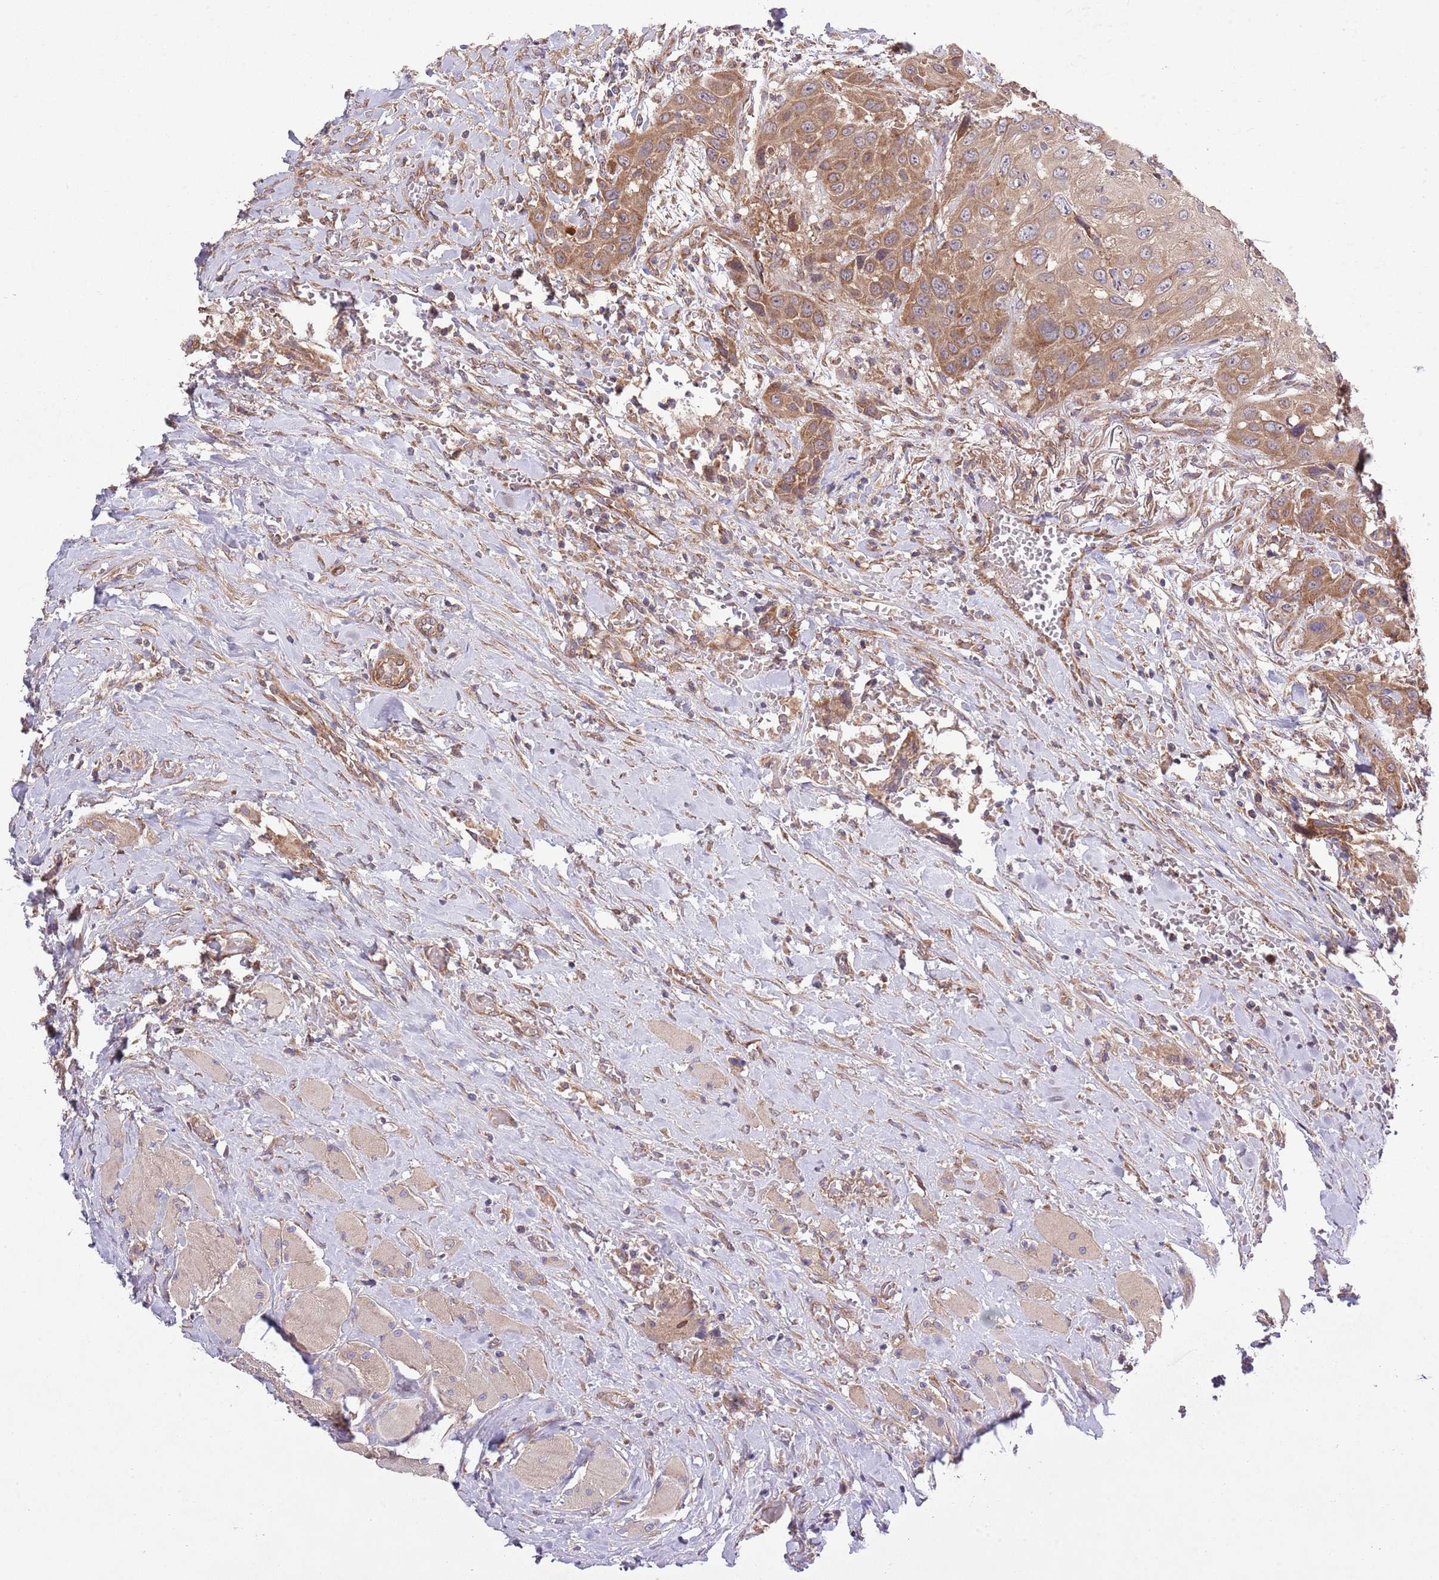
{"staining": {"intensity": "moderate", "quantity": ">75%", "location": "cytoplasmic/membranous"}, "tissue": "head and neck cancer", "cell_type": "Tumor cells", "image_type": "cancer", "snomed": [{"axis": "morphology", "description": "Squamous cell carcinoma, NOS"}, {"axis": "topography", "description": "Head-Neck"}], "caption": "Approximately >75% of tumor cells in head and neck cancer display moderate cytoplasmic/membranous protein staining as visualized by brown immunohistochemical staining.", "gene": "MFNG", "patient": {"sex": "male", "age": 81}}